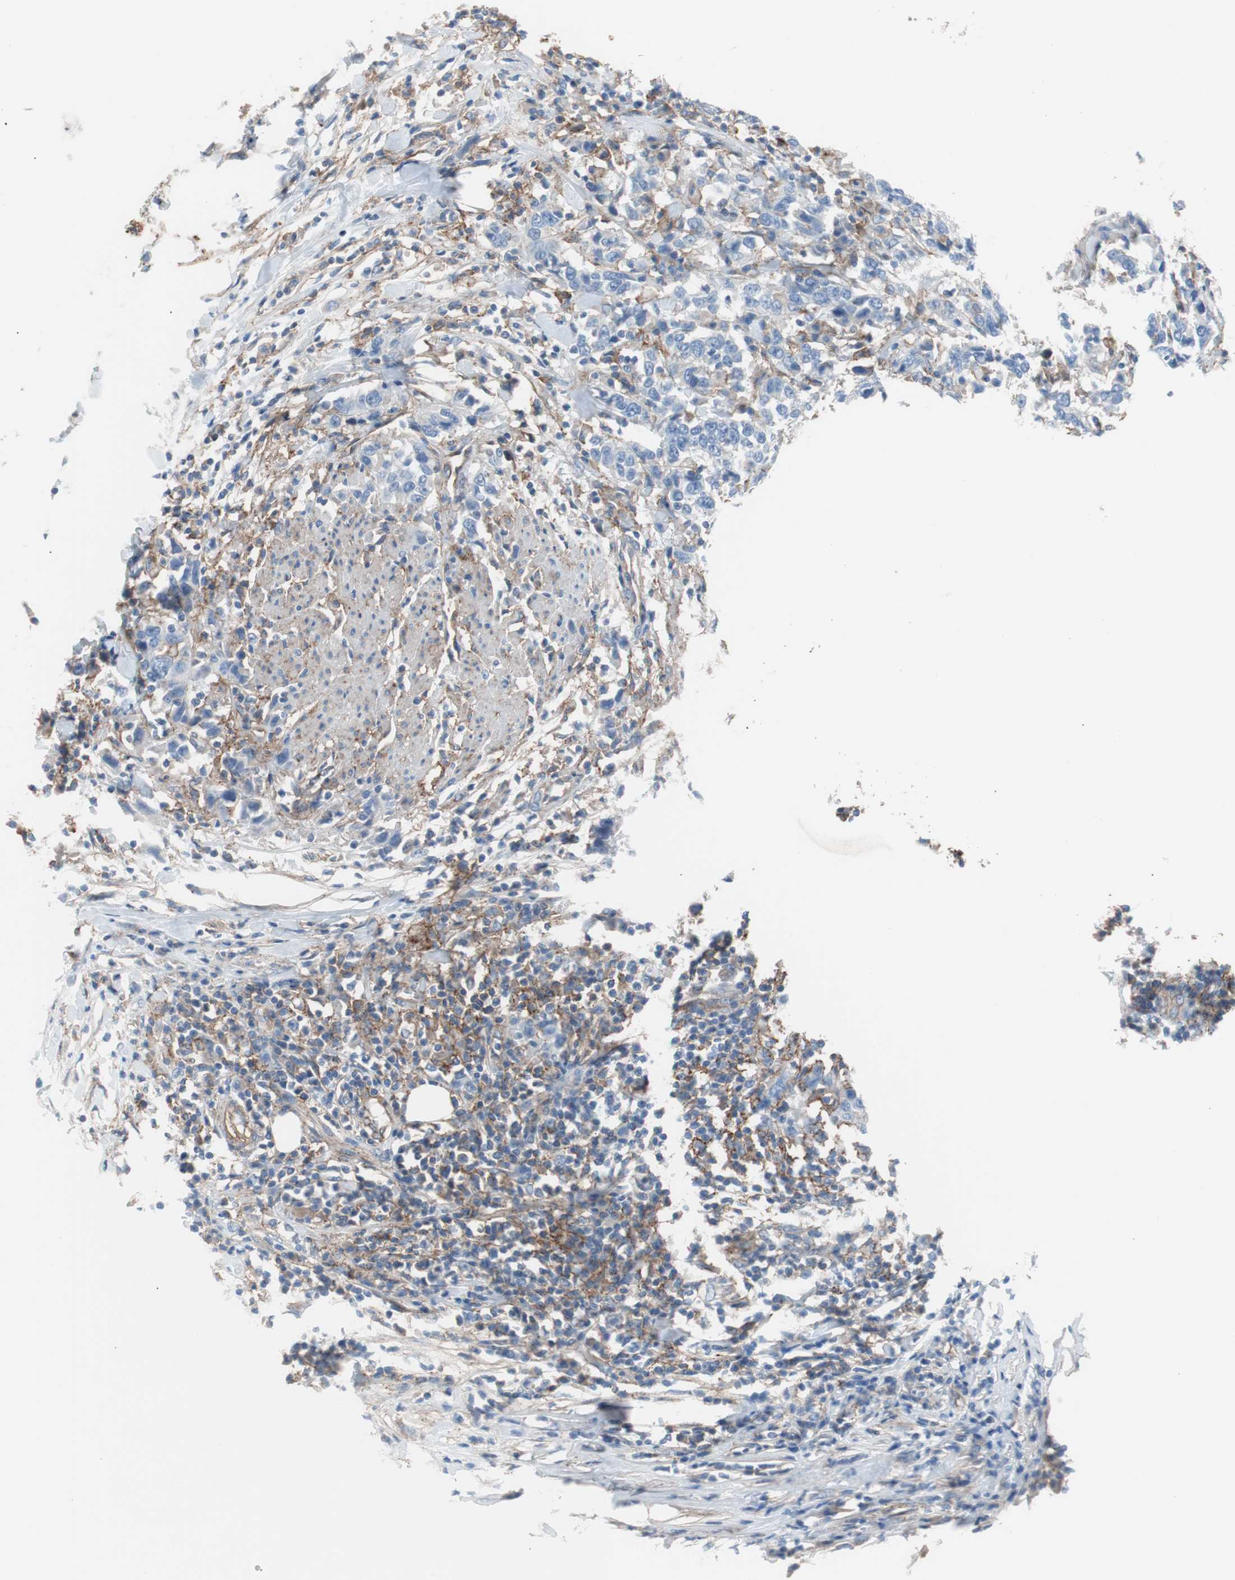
{"staining": {"intensity": "negative", "quantity": "none", "location": "none"}, "tissue": "urothelial cancer", "cell_type": "Tumor cells", "image_type": "cancer", "snomed": [{"axis": "morphology", "description": "Urothelial carcinoma, High grade"}, {"axis": "topography", "description": "Urinary bladder"}], "caption": "This is a photomicrograph of IHC staining of urothelial cancer, which shows no positivity in tumor cells.", "gene": "CD81", "patient": {"sex": "male", "age": 61}}